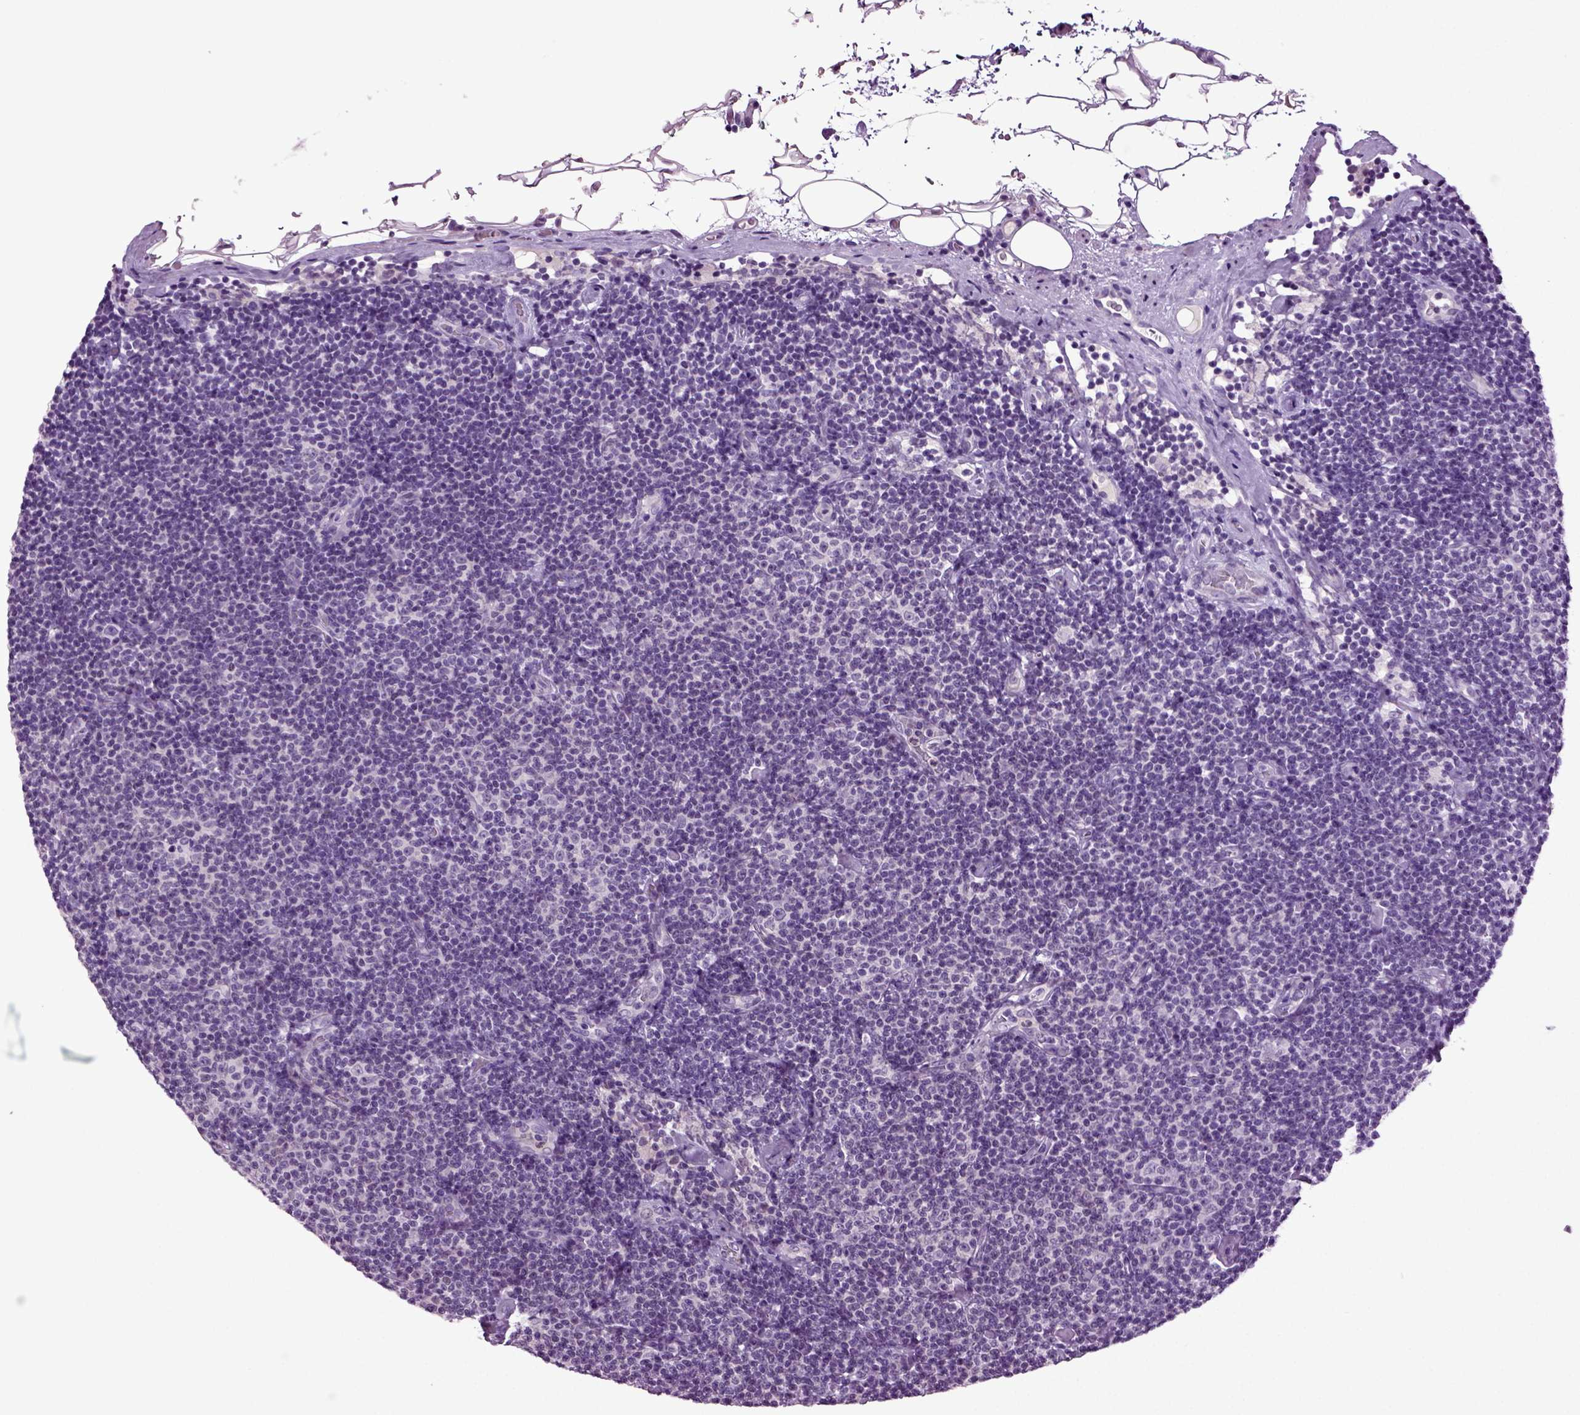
{"staining": {"intensity": "negative", "quantity": "none", "location": "none"}, "tissue": "lymphoma", "cell_type": "Tumor cells", "image_type": "cancer", "snomed": [{"axis": "morphology", "description": "Malignant lymphoma, non-Hodgkin's type, Low grade"}, {"axis": "topography", "description": "Lymph node"}], "caption": "Lymphoma was stained to show a protein in brown. There is no significant positivity in tumor cells. Brightfield microscopy of IHC stained with DAB (brown) and hematoxylin (blue), captured at high magnification.", "gene": "FGF11", "patient": {"sex": "male", "age": 81}}